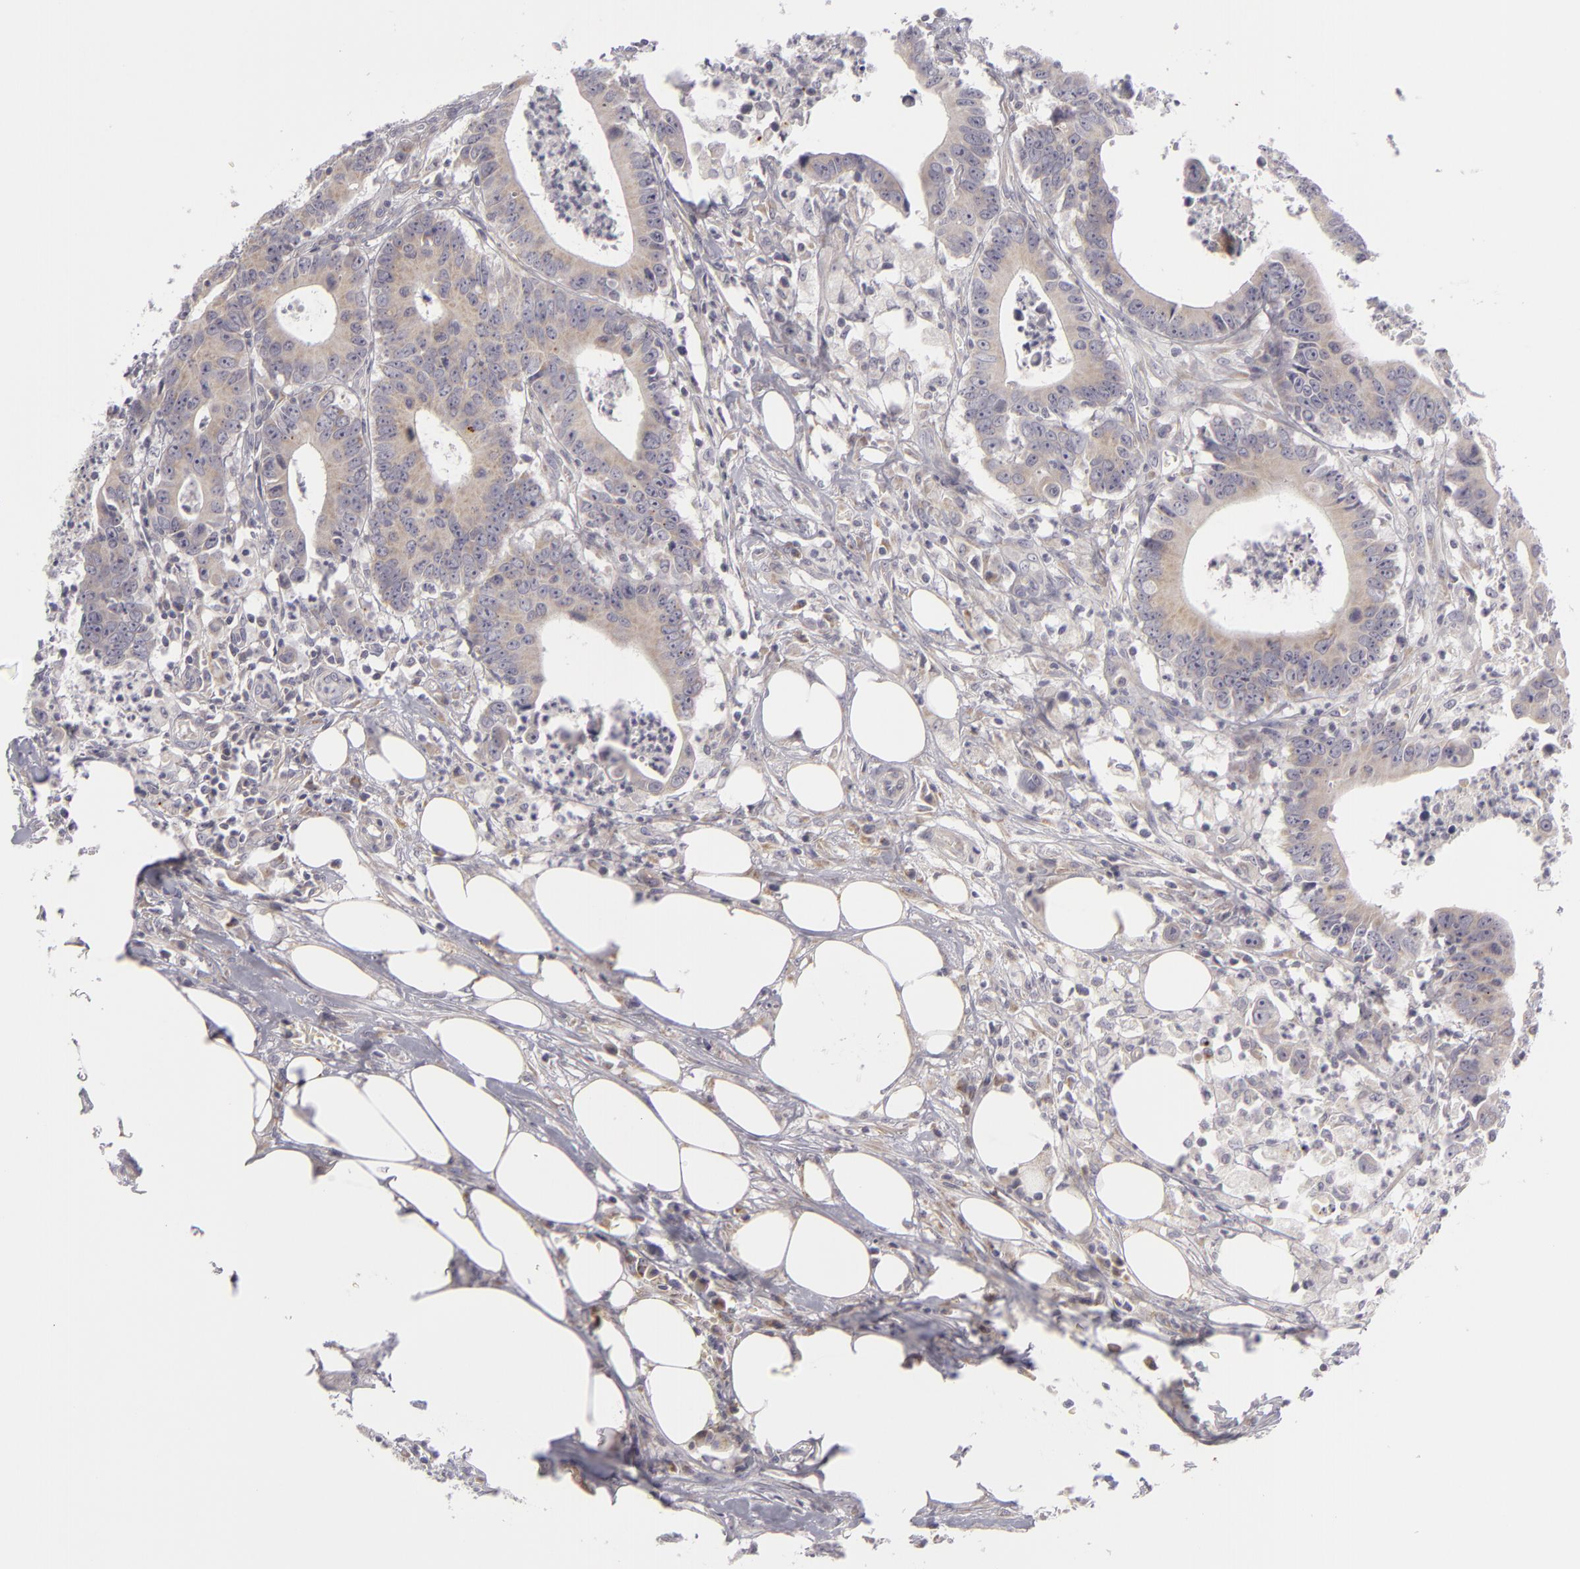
{"staining": {"intensity": "weak", "quantity": ">75%", "location": "cytoplasmic/membranous"}, "tissue": "colorectal cancer", "cell_type": "Tumor cells", "image_type": "cancer", "snomed": [{"axis": "morphology", "description": "Adenocarcinoma, NOS"}, {"axis": "topography", "description": "Colon"}], "caption": "A low amount of weak cytoplasmic/membranous staining is present in approximately >75% of tumor cells in adenocarcinoma (colorectal) tissue.", "gene": "ATP2B3", "patient": {"sex": "male", "age": 55}}